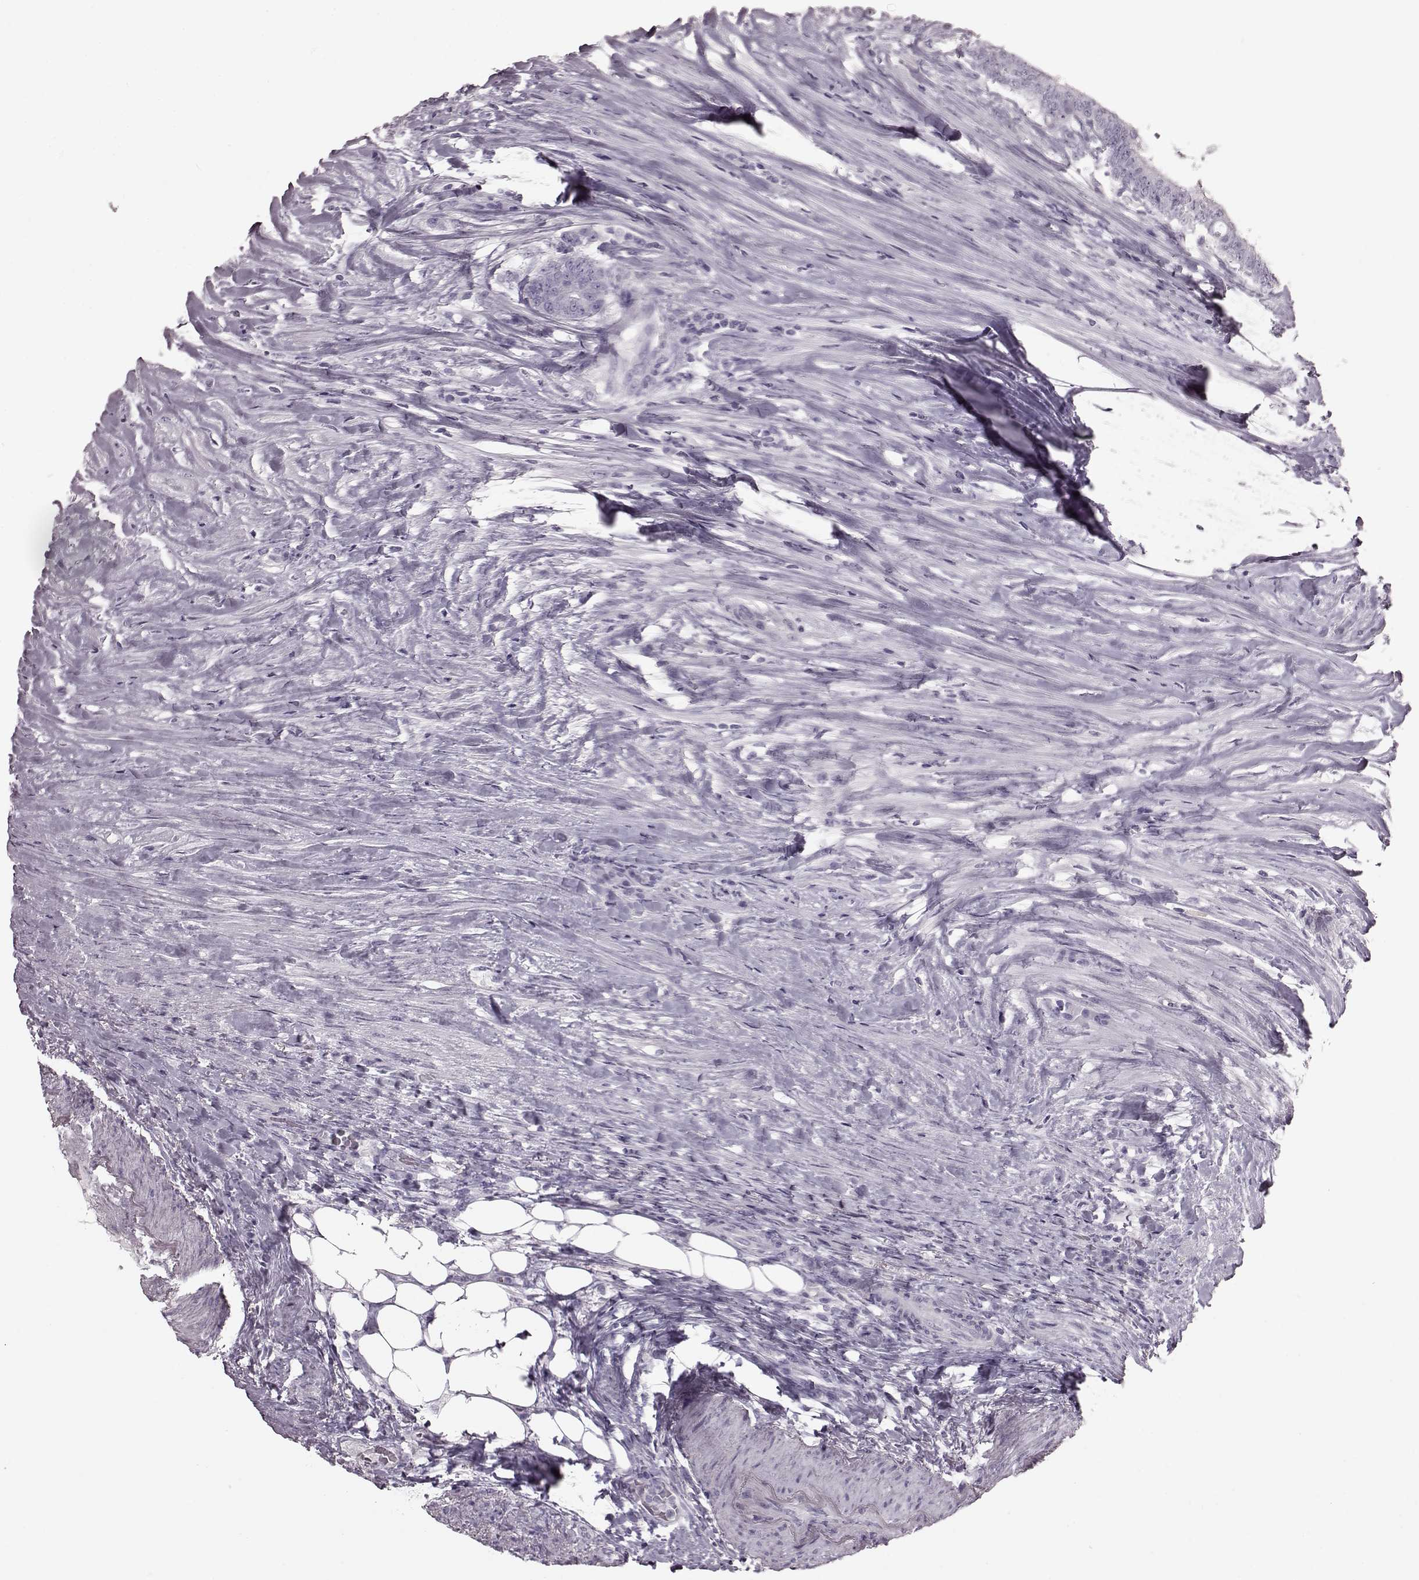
{"staining": {"intensity": "negative", "quantity": "none", "location": "none"}, "tissue": "colorectal cancer", "cell_type": "Tumor cells", "image_type": "cancer", "snomed": [{"axis": "morphology", "description": "Adenocarcinoma, NOS"}, {"axis": "topography", "description": "Colon"}], "caption": "There is no significant positivity in tumor cells of colorectal cancer. (DAB IHC, high magnification).", "gene": "CRYBA2", "patient": {"sex": "female", "age": 43}}